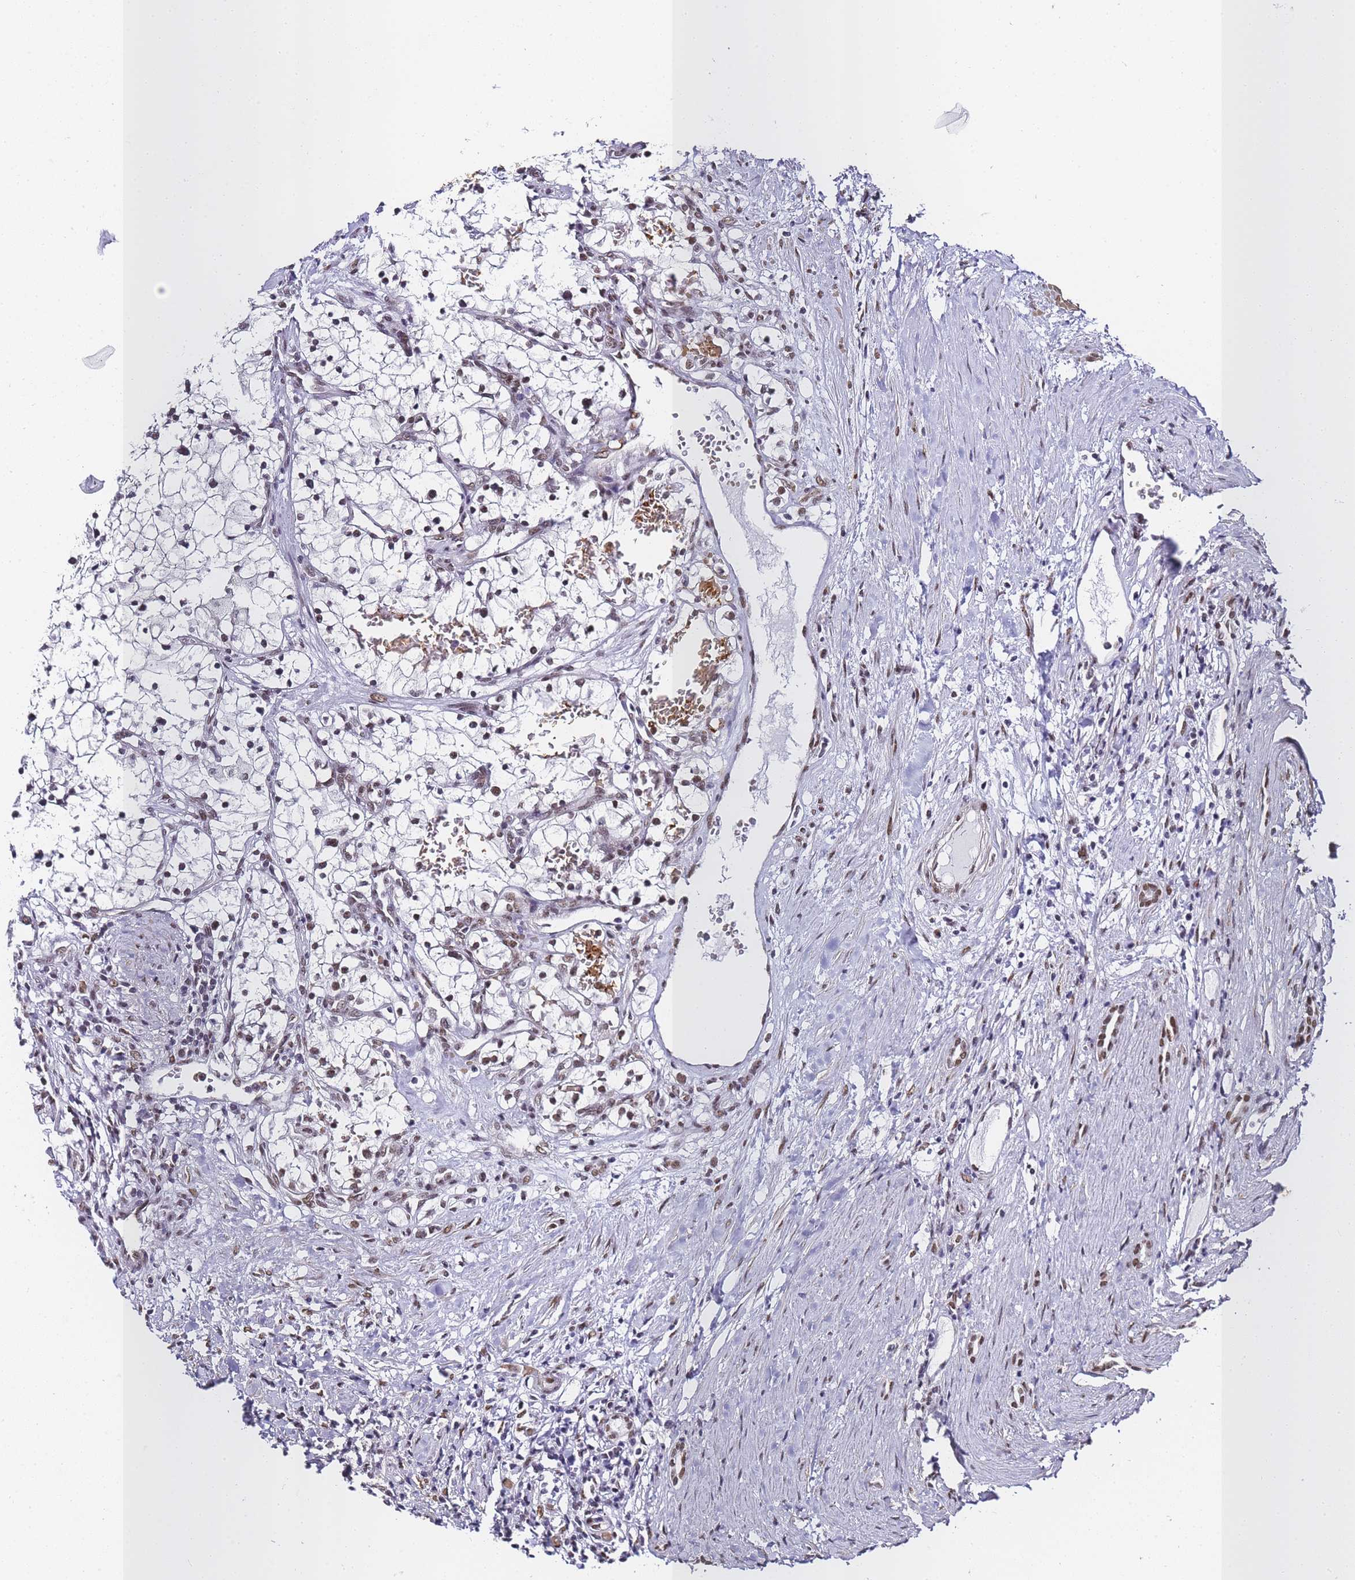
{"staining": {"intensity": "negative", "quantity": "none", "location": "none"}, "tissue": "renal cancer", "cell_type": "Tumor cells", "image_type": "cancer", "snomed": [{"axis": "morphology", "description": "Normal tissue, NOS"}, {"axis": "morphology", "description": "Adenocarcinoma, NOS"}, {"axis": "topography", "description": "Kidney"}], "caption": "Renal cancer (adenocarcinoma) was stained to show a protein in brown. There is no significant positivity in tumor cells.", "gene": "POLR1A", "patient": {"sex": "male", "age": 68}}